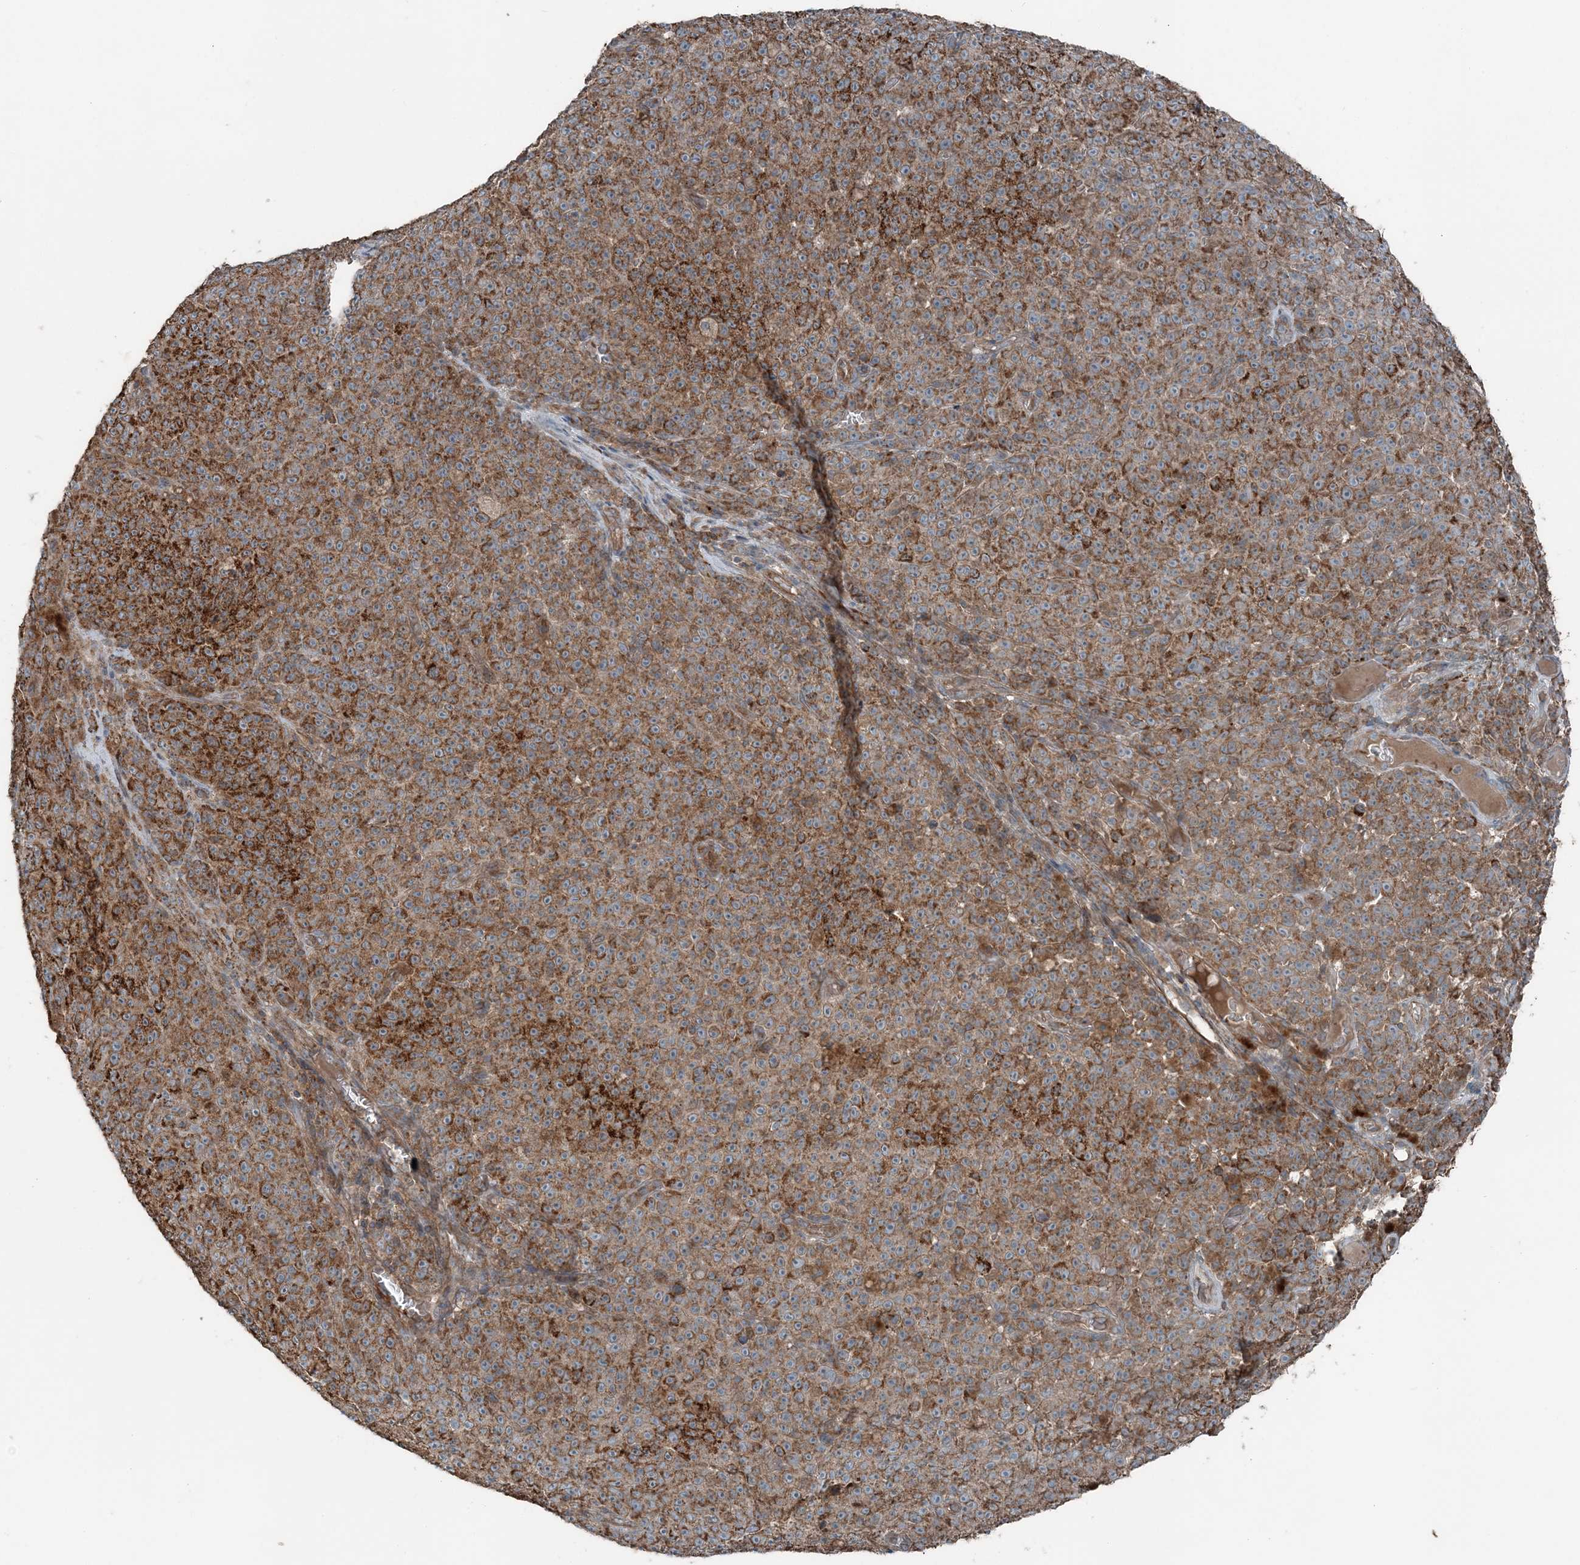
{"staining": {"intensity": "moderate", "quantity": ">75%", "location": "cytoplasmic/membranous"}, "tissue": "melanoma", "cell_type": "Tumor cells", "image_type": "cancer", "snomed": [{"axis": "morphology", "description": "Malignant melanoma, NOS"}, {"axis": "topography", "description": "Skin"}], "caption": "High-magnification brightfield microscopy of melanoma stained with DAB (3,3'-diaminobenzidine) (brown) and counterstained with hematoxylin (blue). tumor cells exhibit moderate cytoplasmic/membranous expression is identified in about>75% of cells.", "gene": "KY", "patient": {"sex": "female", "age": 82}}